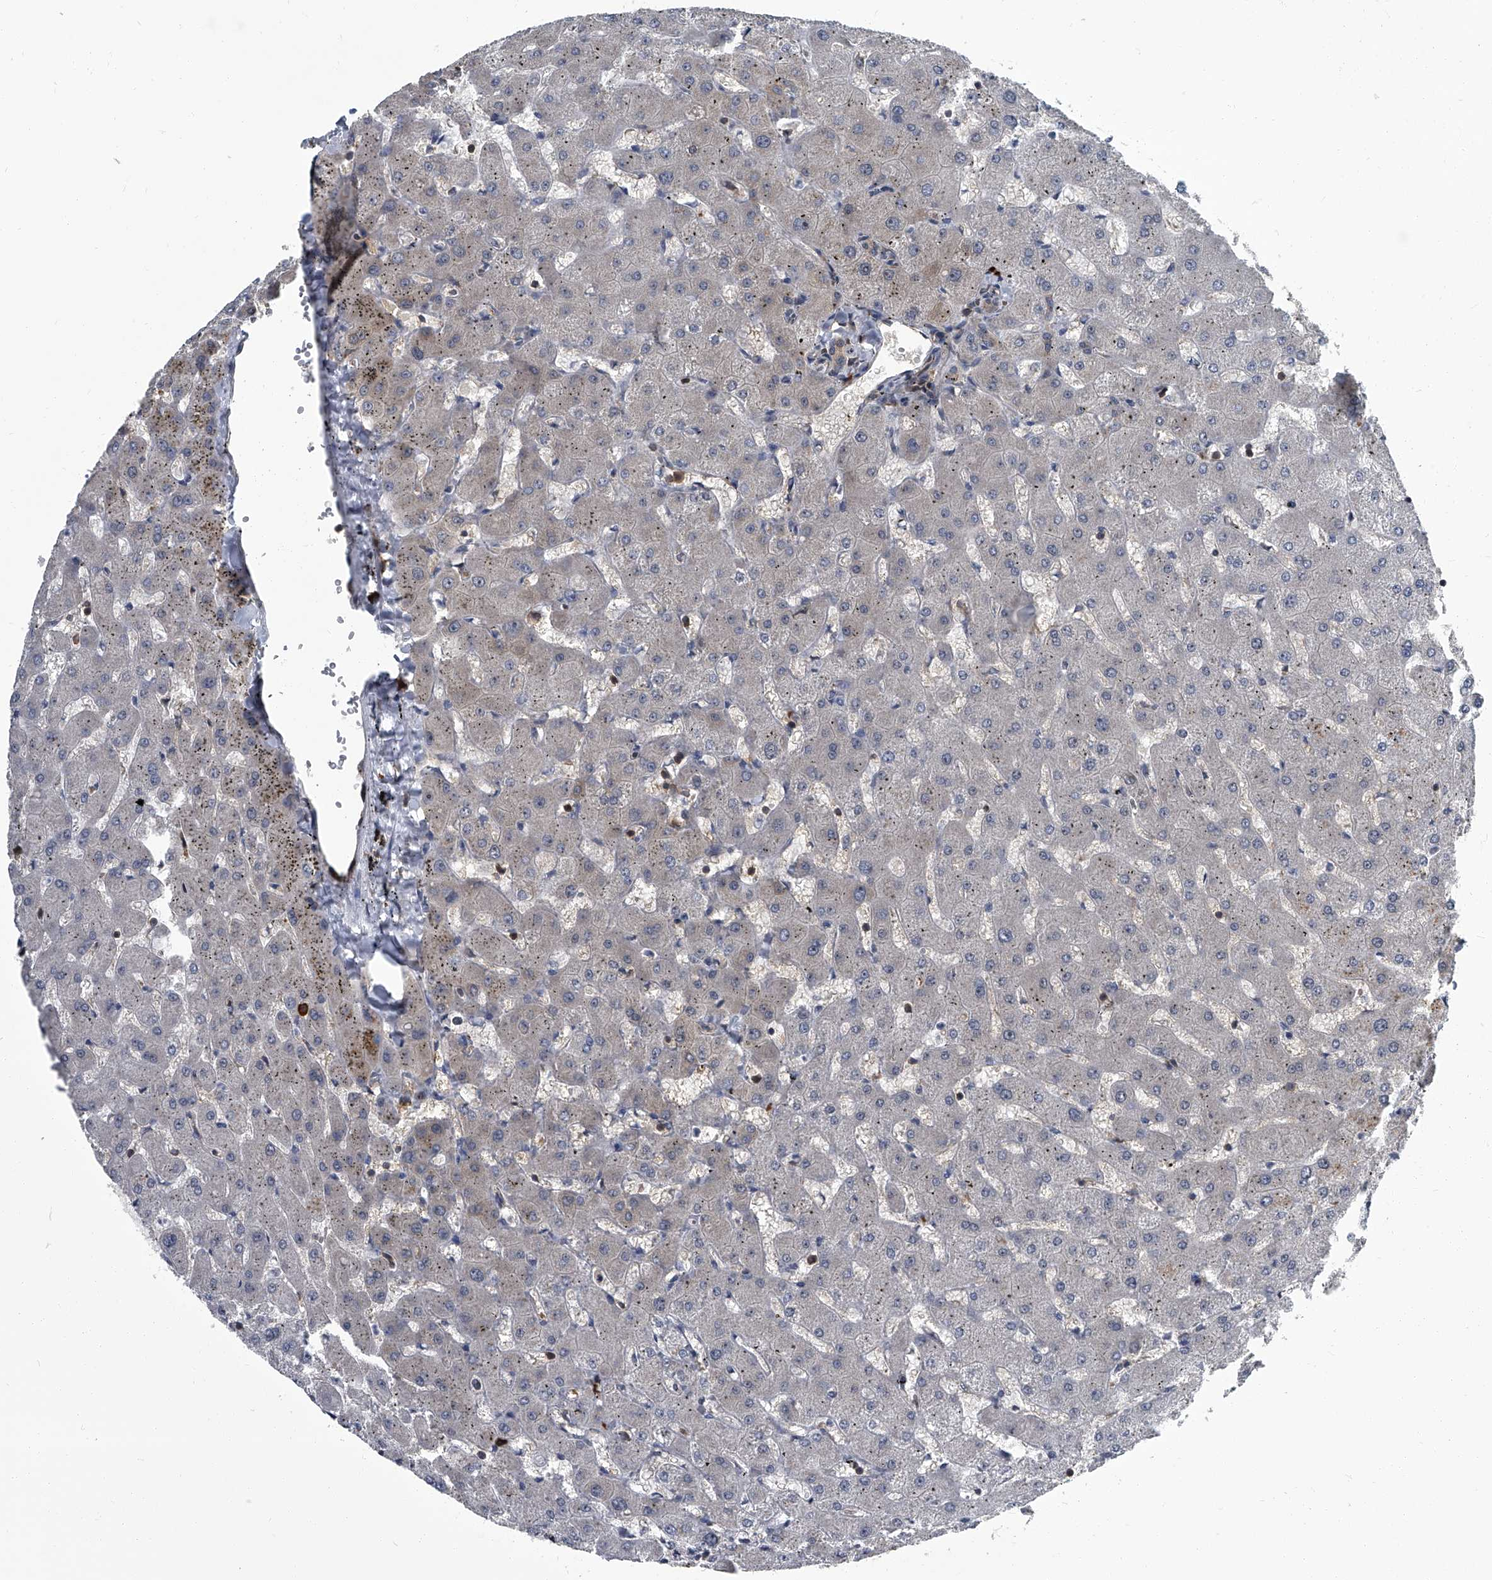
{"staining": {"intensity": "negative", "quantity": "none", "location": "none"}, "tissue": "liver", "cell_type": "Cholangiocytes", "image_type": "normal", "snomed": [{"axis": "morphology", "description": "Normal tissue, NOS"}, {"axis": "topography", "description": "Liver"}], "caption": "The image reveals no staining of cholangiocytes in unremarkable liver.", "gene": "CDV3", "patient": {"sex": "female", "age": 63}}